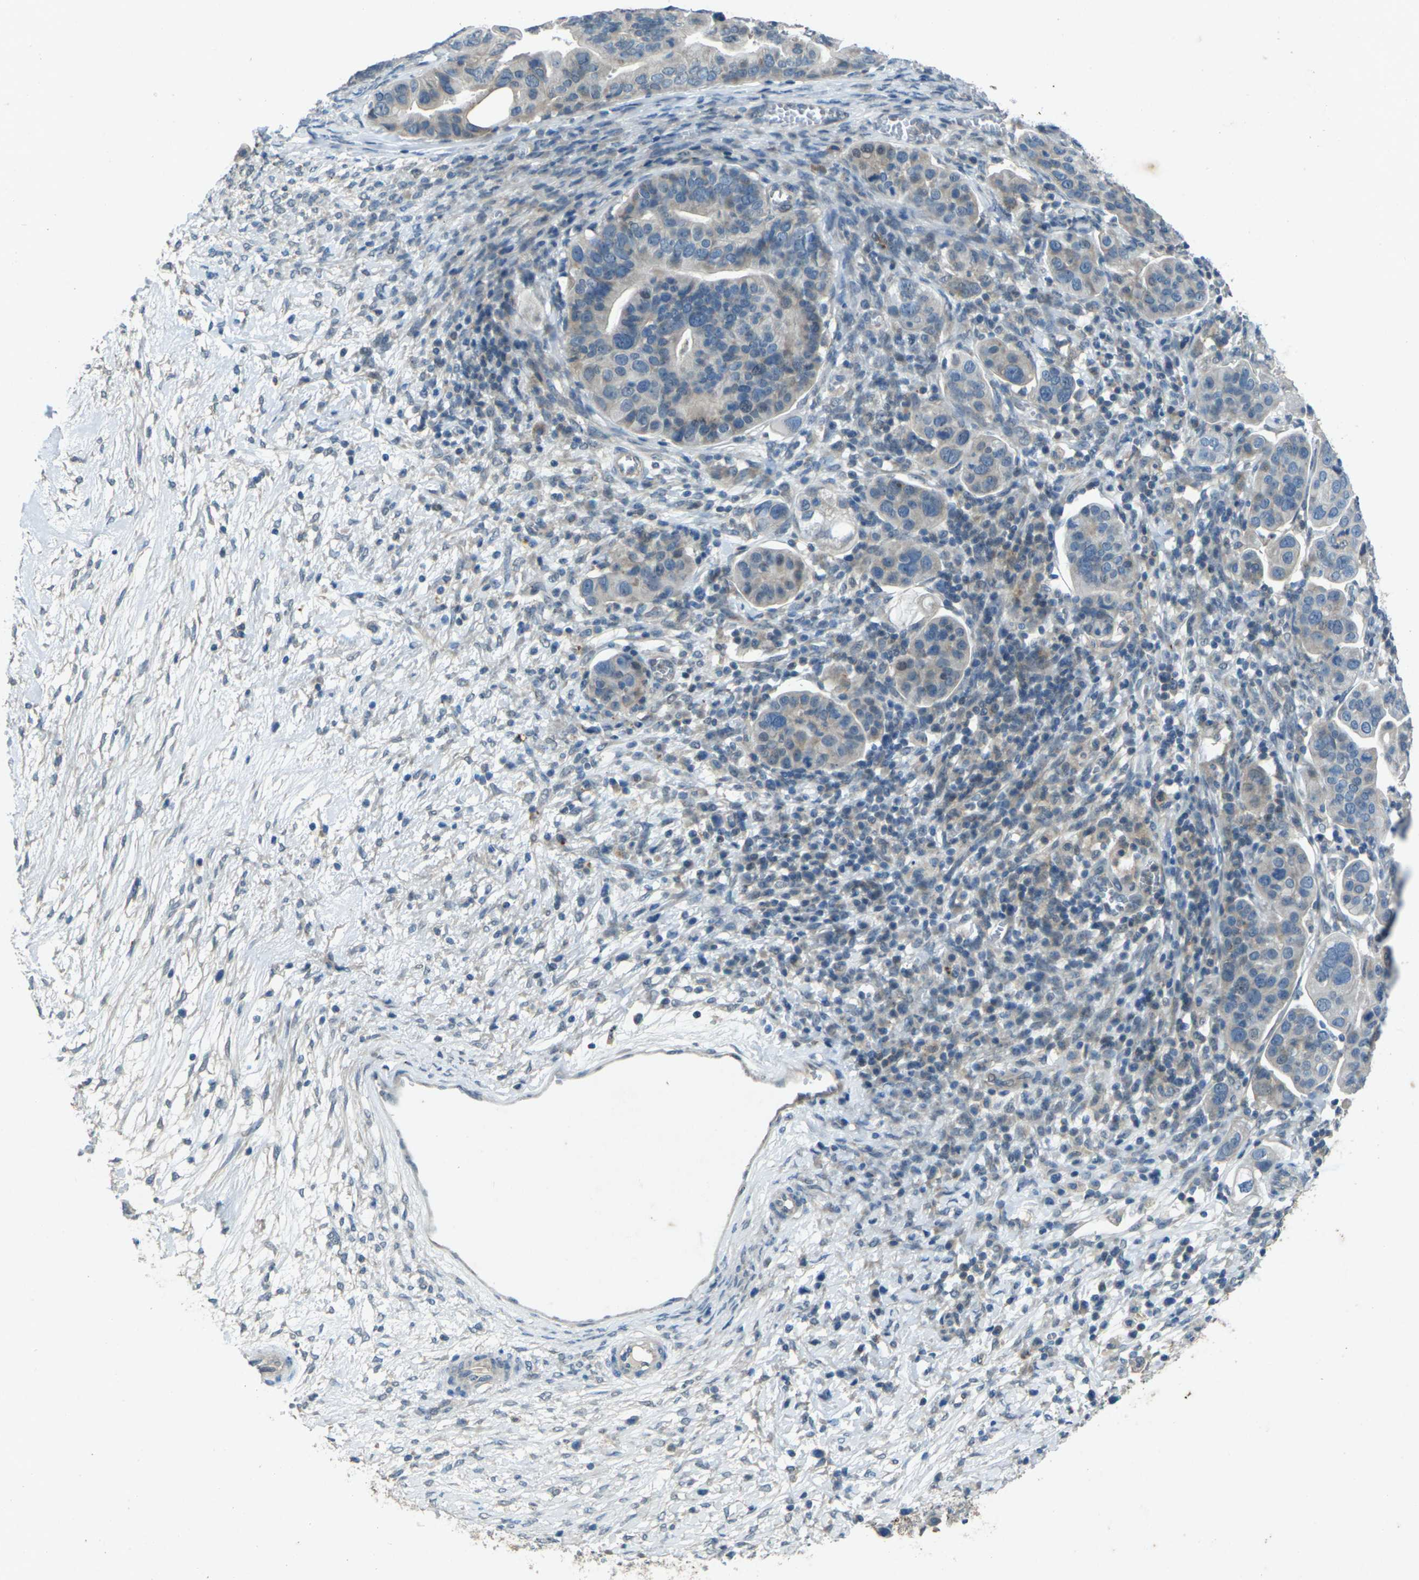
{"staining": {"intensity": "weak", "quantity": "<25%", "location": "cytoplasmic/membranous"}, "tissue": "ovarian cancer", "cell_type": "Tumor cells", "image_type": "cancer", "snomed": [{"axis": "morphology", "description": "Cystadenocarcinoma, serous, NOS"}, {"axis": "topography", "description": "Ovary"}], "caption": "The micrograph shows no significant expression in tumor cells of ovarian cancer.", "gene": "SIGLEC14", "patient": {"sex": "female", "age": 56}}